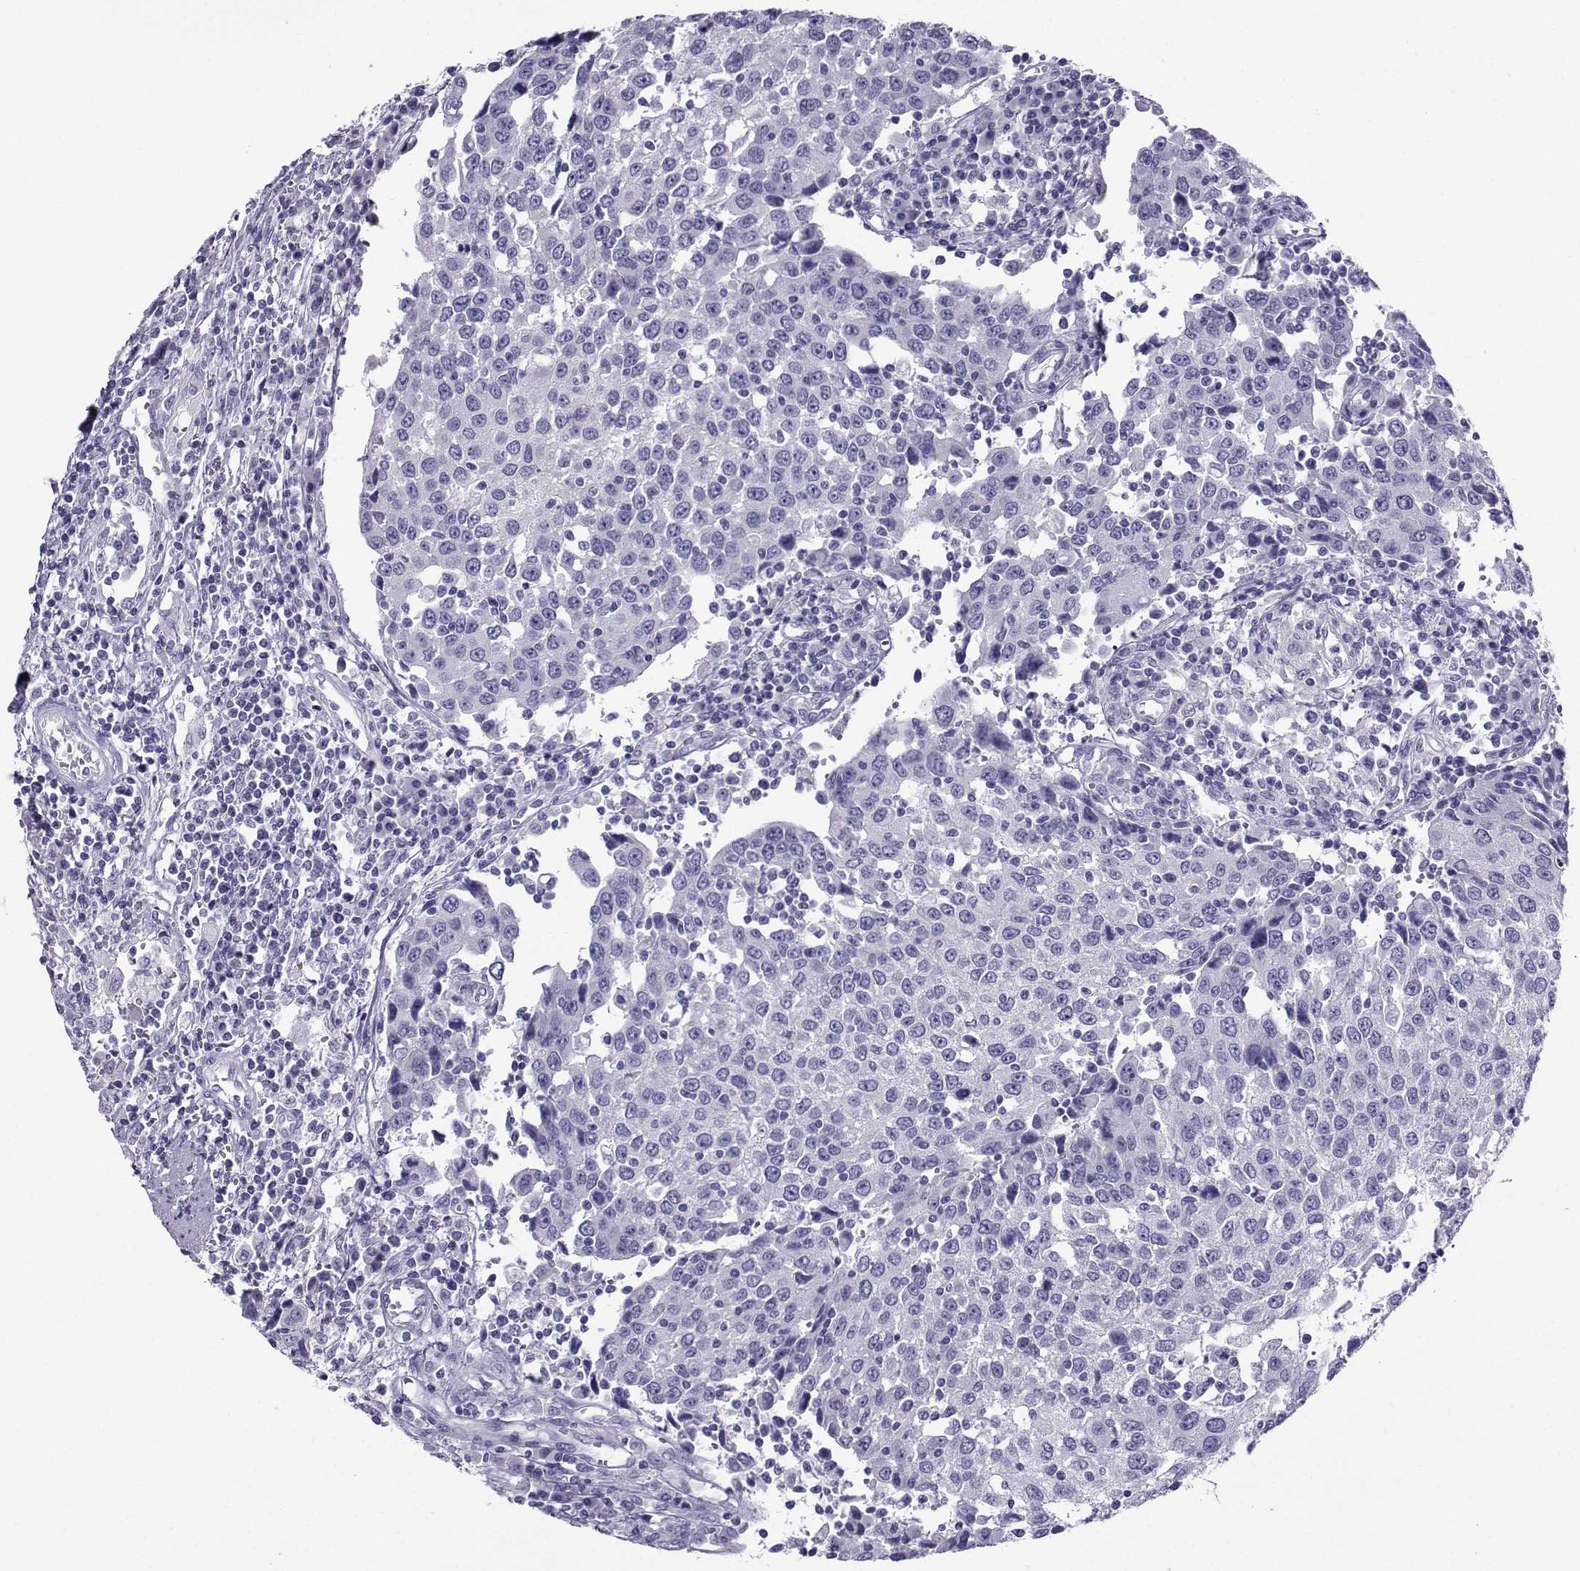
{"staining": {"intensity": "negative", "quantity": "none", "location": "none"}, "tissue": "urothelial cancer", "cell_type": "Tumor cells", "image_type": "cancer", "snomed": [{"axis": "morphology", "description": "Urothelial carcinoma, High grade"}, {"axis": "topography", "description": "Urinary bladder"}], "caption": "This is an immunohistochemistry histopathology image of high-grade urothelial carcinoma. There is no staining in tumor cells.", "gene": "CRYBB1", "patient": {"sex": "female", "age": 85}}